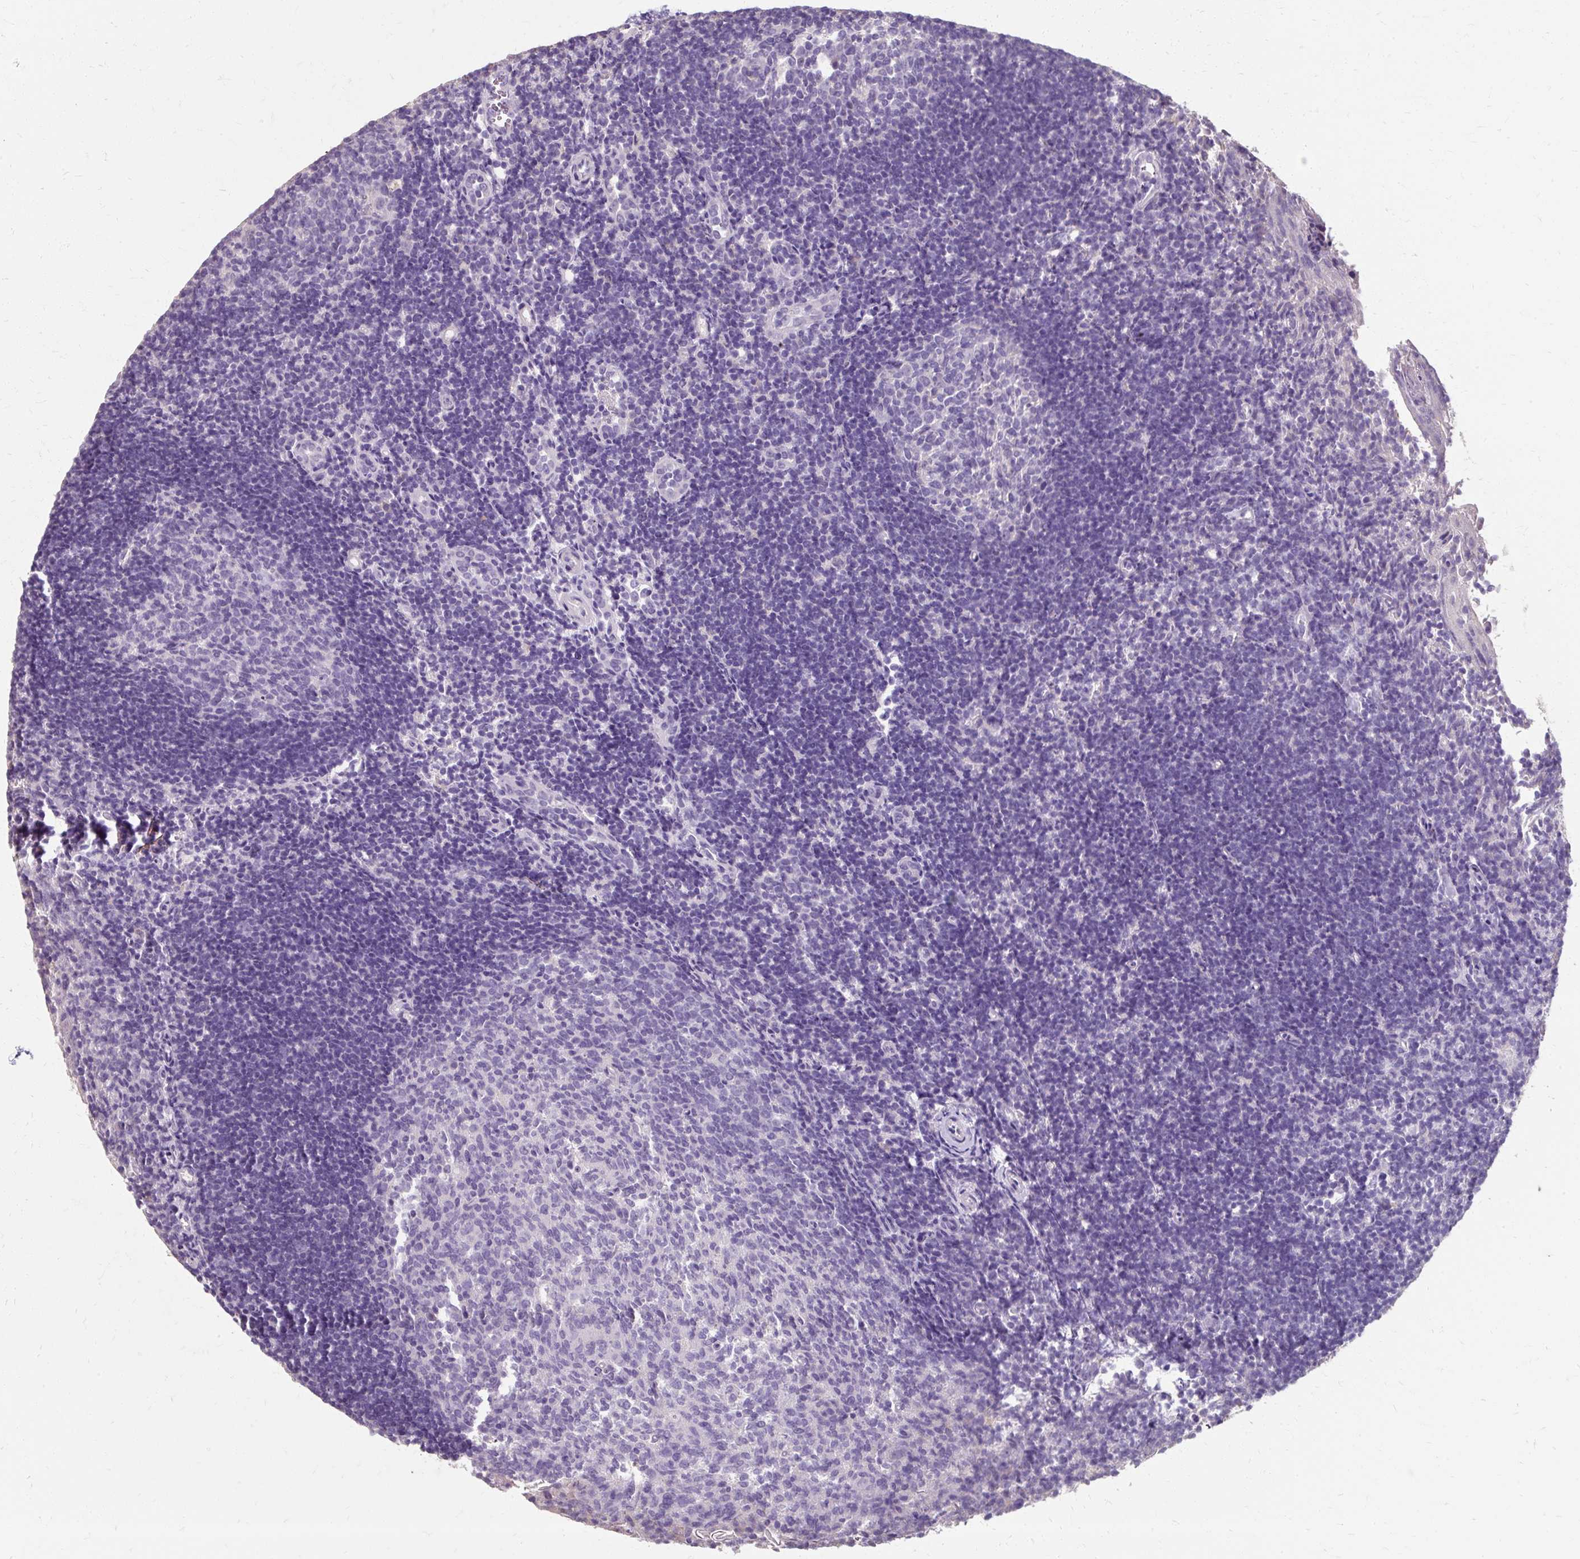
{"staining": {"intensity": "negative", "quantity": "none", "location": "none"}, "tissue": "tonsil", "cell_type": "Germinal center cells", "image_type": "normal", "snomed": [{"axis": "morphology", "description": "Normal tissue, NOS"}, {"axis": "topography", "description": "Tonsil"}], "caption": "Human tonsil stained for a protein using immunohistochemistry displays no positivity in germinal center cells.", "gene": "KLHL24", "patient": {"sex": "female", "age": 10}}